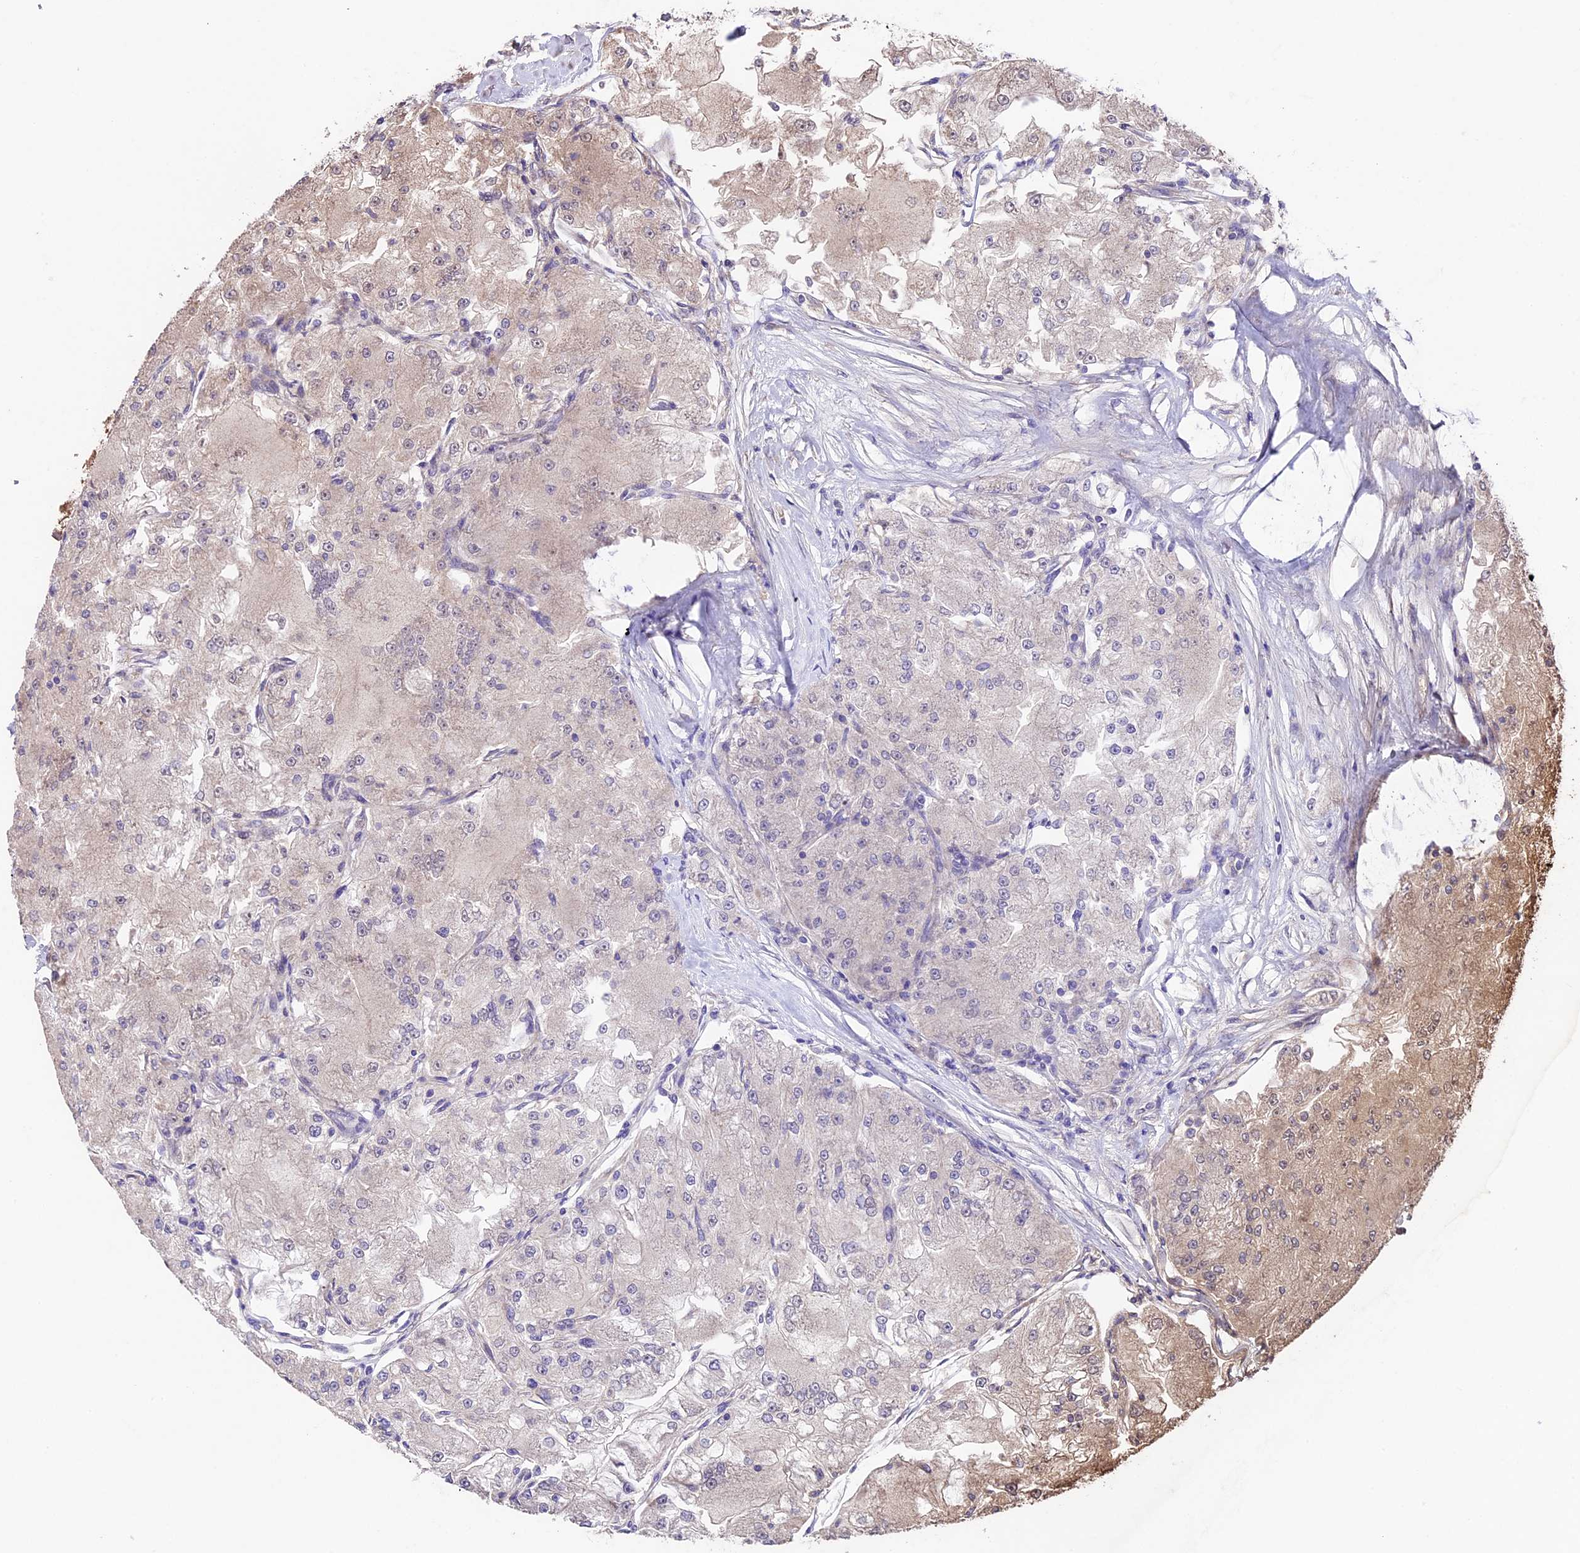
{"staining": {"intensity": "weak", "quantity": "<25%", "location": "cytoplasmic/membranous"}, "tissue": "renal cancer", "cell_type": "Tumor cells", "image_type": "cancer", "snomed": [{"axis": "morphology", "description": "Adenocarcinoma, NOS"}, {"axis": "topography", "description": "Kidney"}], "caption": "This micrograph is of renal cancer stained with immunohistochemistry (IHC) to label a protein in brown with the nuclei are counter-stained blue. There is no positivity in tumor cells. The staining was performed using DAB (3,3'-diaminobenzidine) to visualize the protein expression in brown, while the nuclei were stained in blue with hematoxylin (Magnification: 20x).", "gene": "SBNO2", "patient": {"sex": "female", "age": 72}}